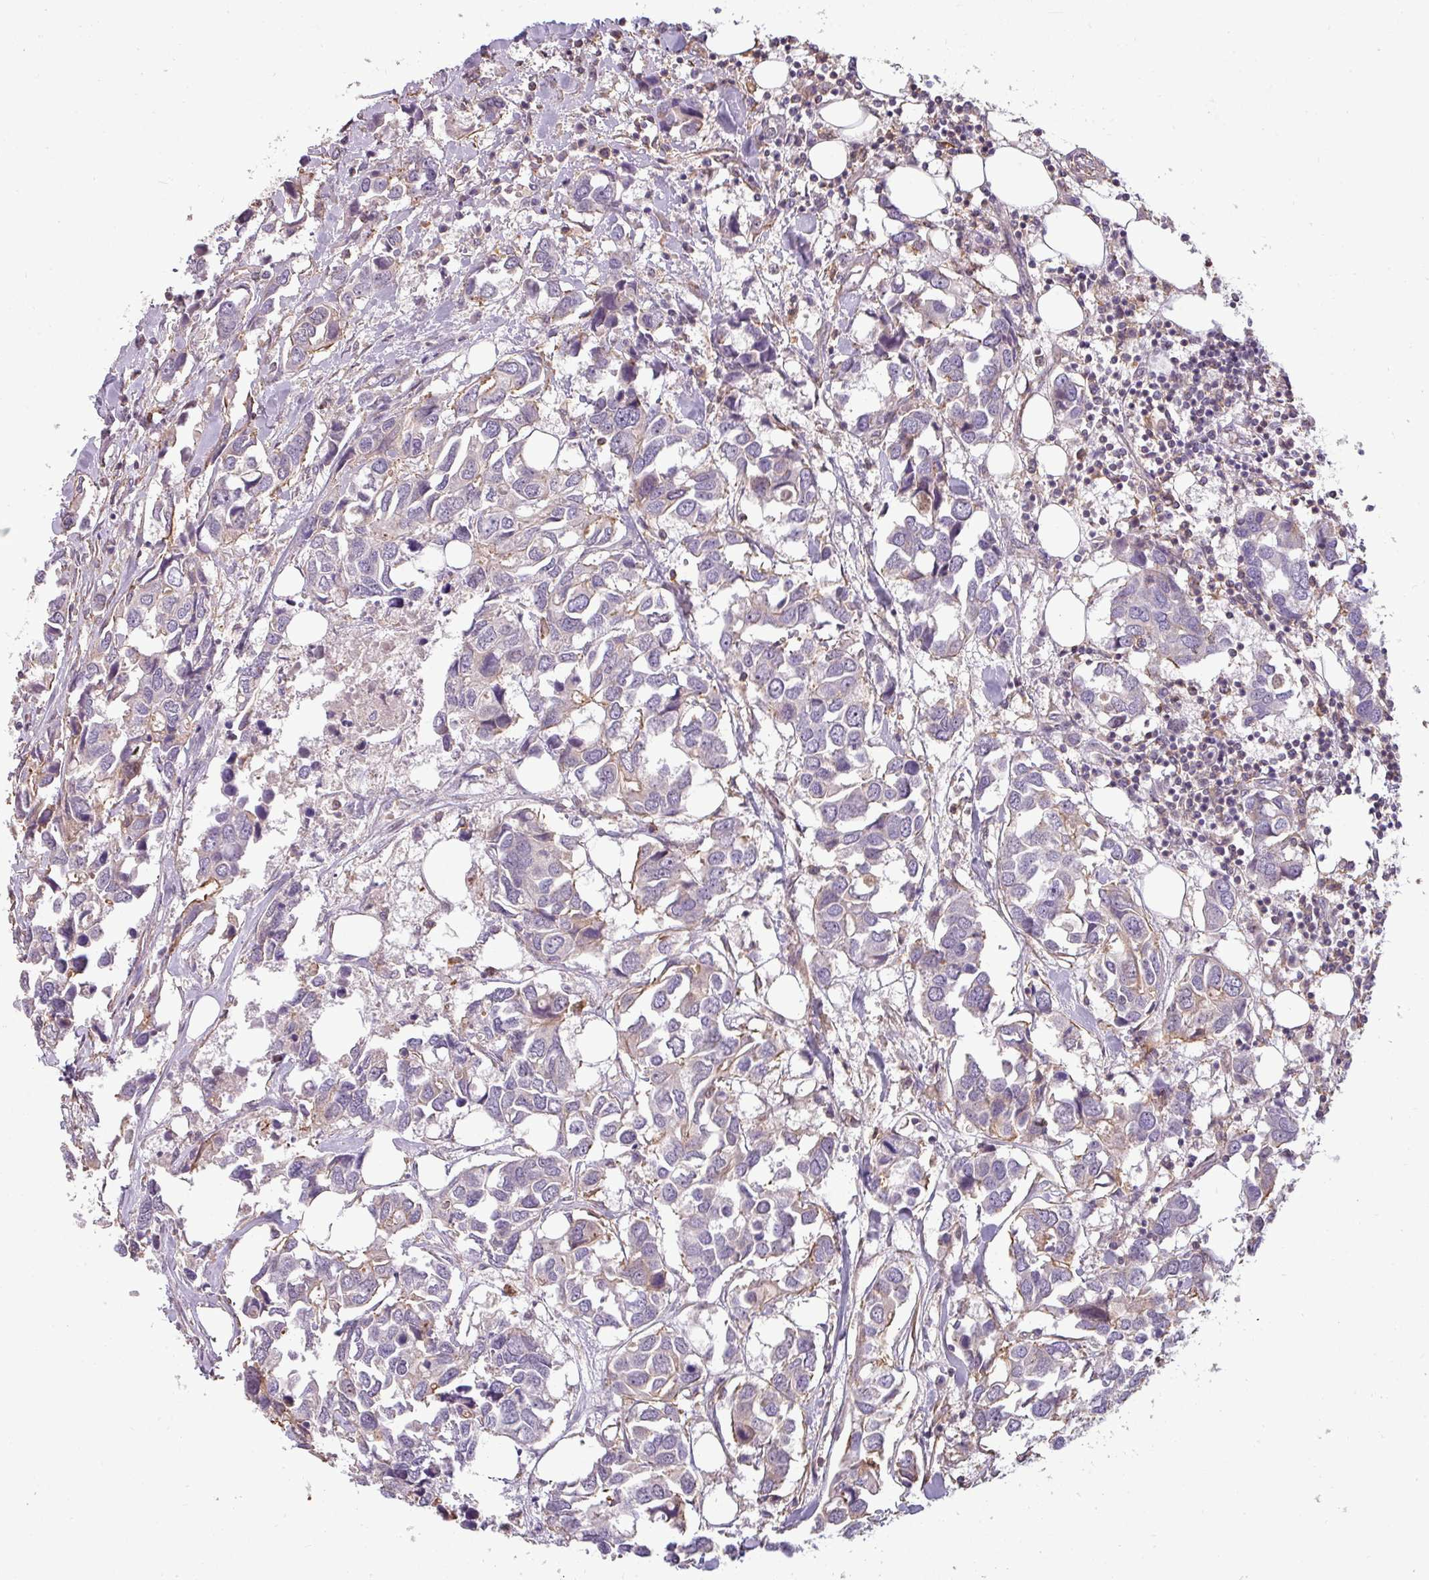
{"staining": {"intensity": "negative", "quantity": "none", "location": "none"}, "tissue": "breast cancer", "cell_type": "Tumor cells", "image_type": "cancer", "snomed": [{"axis": "morphology", "description": "Duct carcinoma"}, {"axis": "topography", "description": "Breast"}], "caption": "The immunohistochemistry image has no significant staining in tumor cells of breast intraductal carcinoma tissue.", "gene": "ZNF835", "patient": {"sex": "female", "age": 83}}